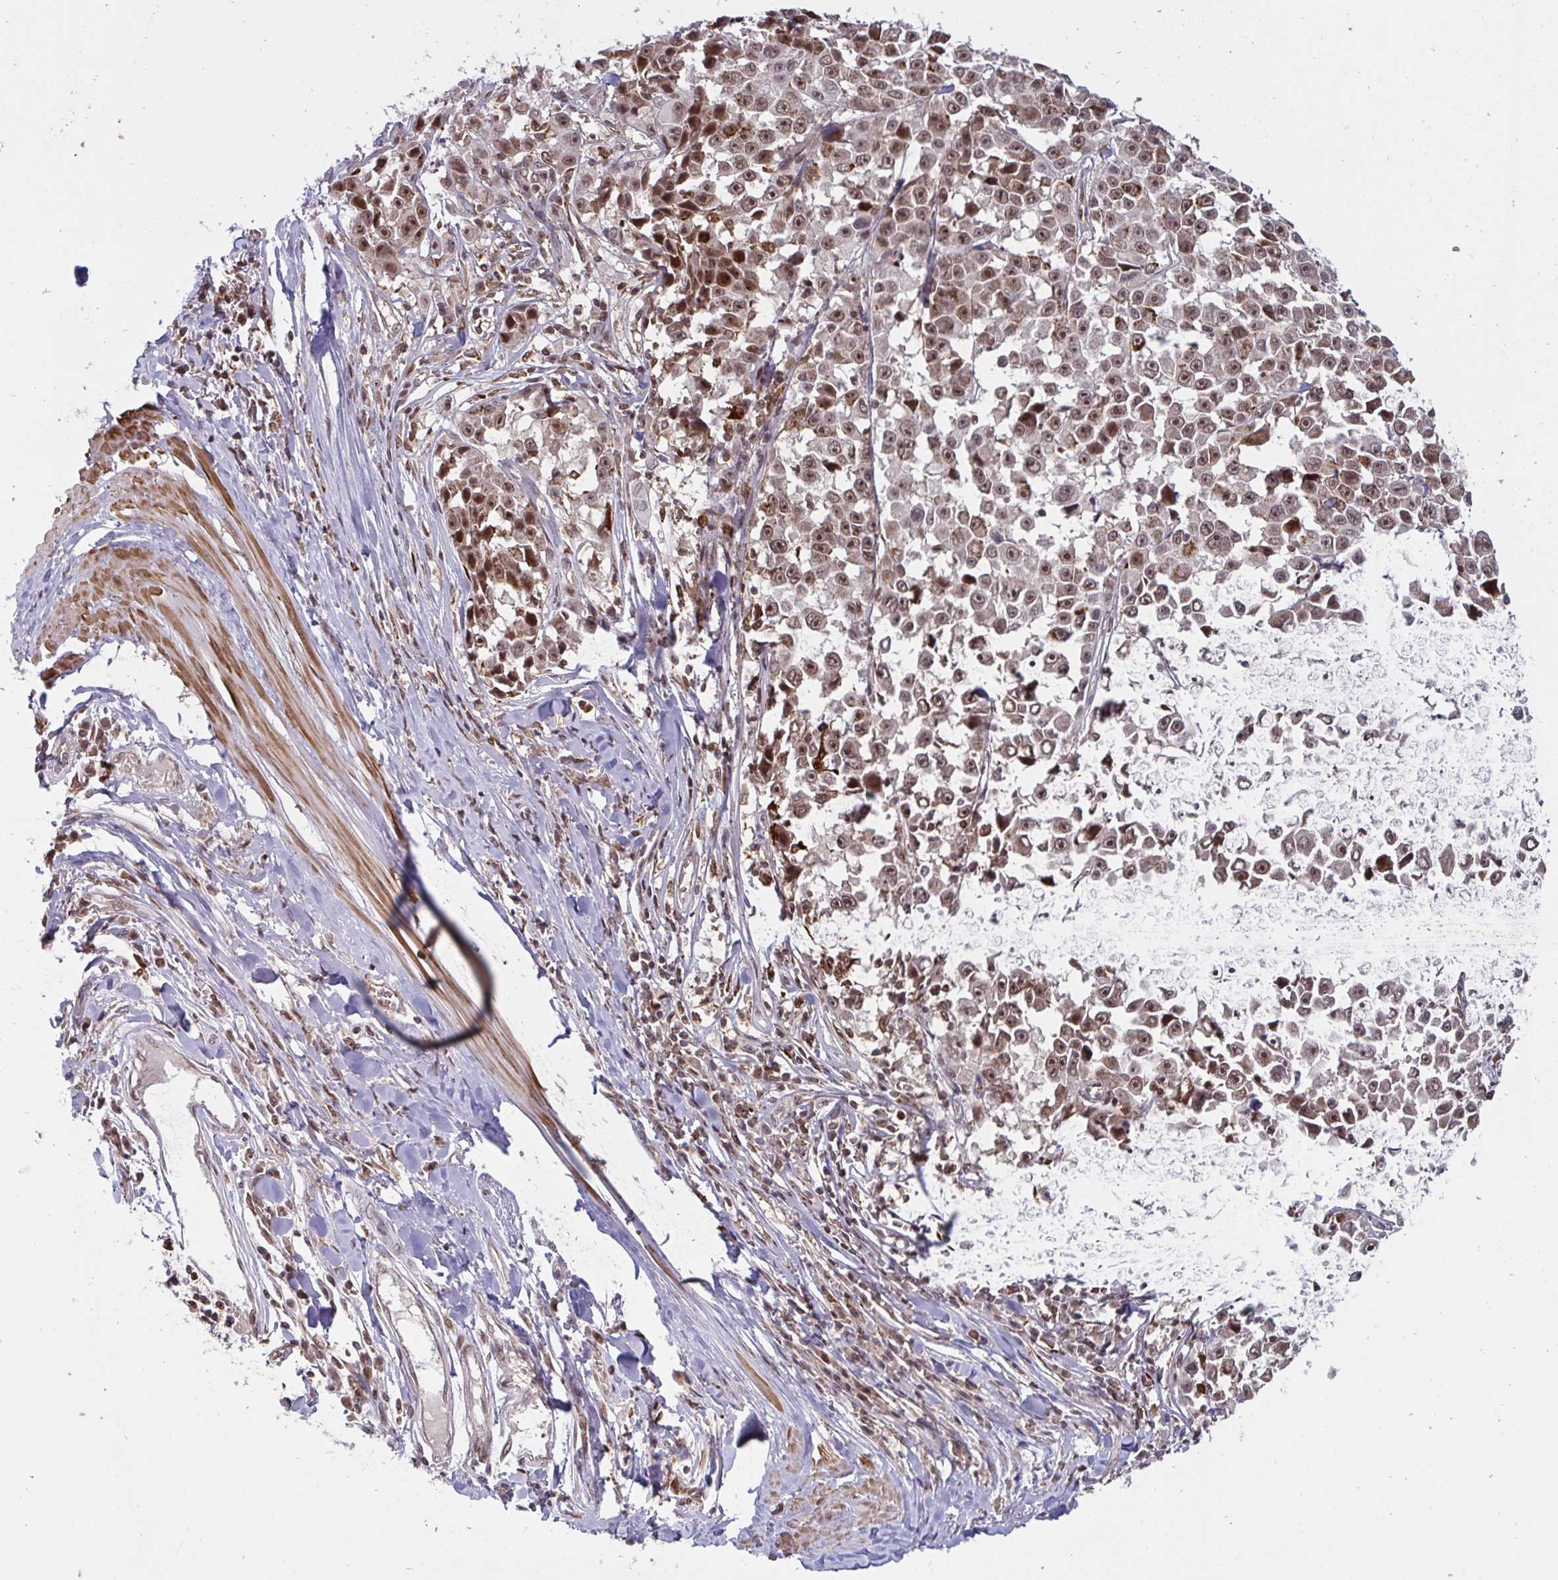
{"staining": {"intensity": "moderate", "quantity": ">75%", "location": "nuclear"}, "tissue": "melanoma", "cell_type": "Tumor cells", "image_type": "cancer", "snomed": [{"axis": "morphology", "description": "Malignant melanoma, NOS"}, {"axis": "topography", "description": "Skin"}], "caption": "Moderate nuclear protein expression is seen in about >75% of tumor cells in malignant melanoma. The staining was performed using DAB, with brown indicating positive protein expression. Nuclei are stained blue with hematoxylin.", "gene": "NLRP13", "patient": {"sex": "female", "age": 66}}